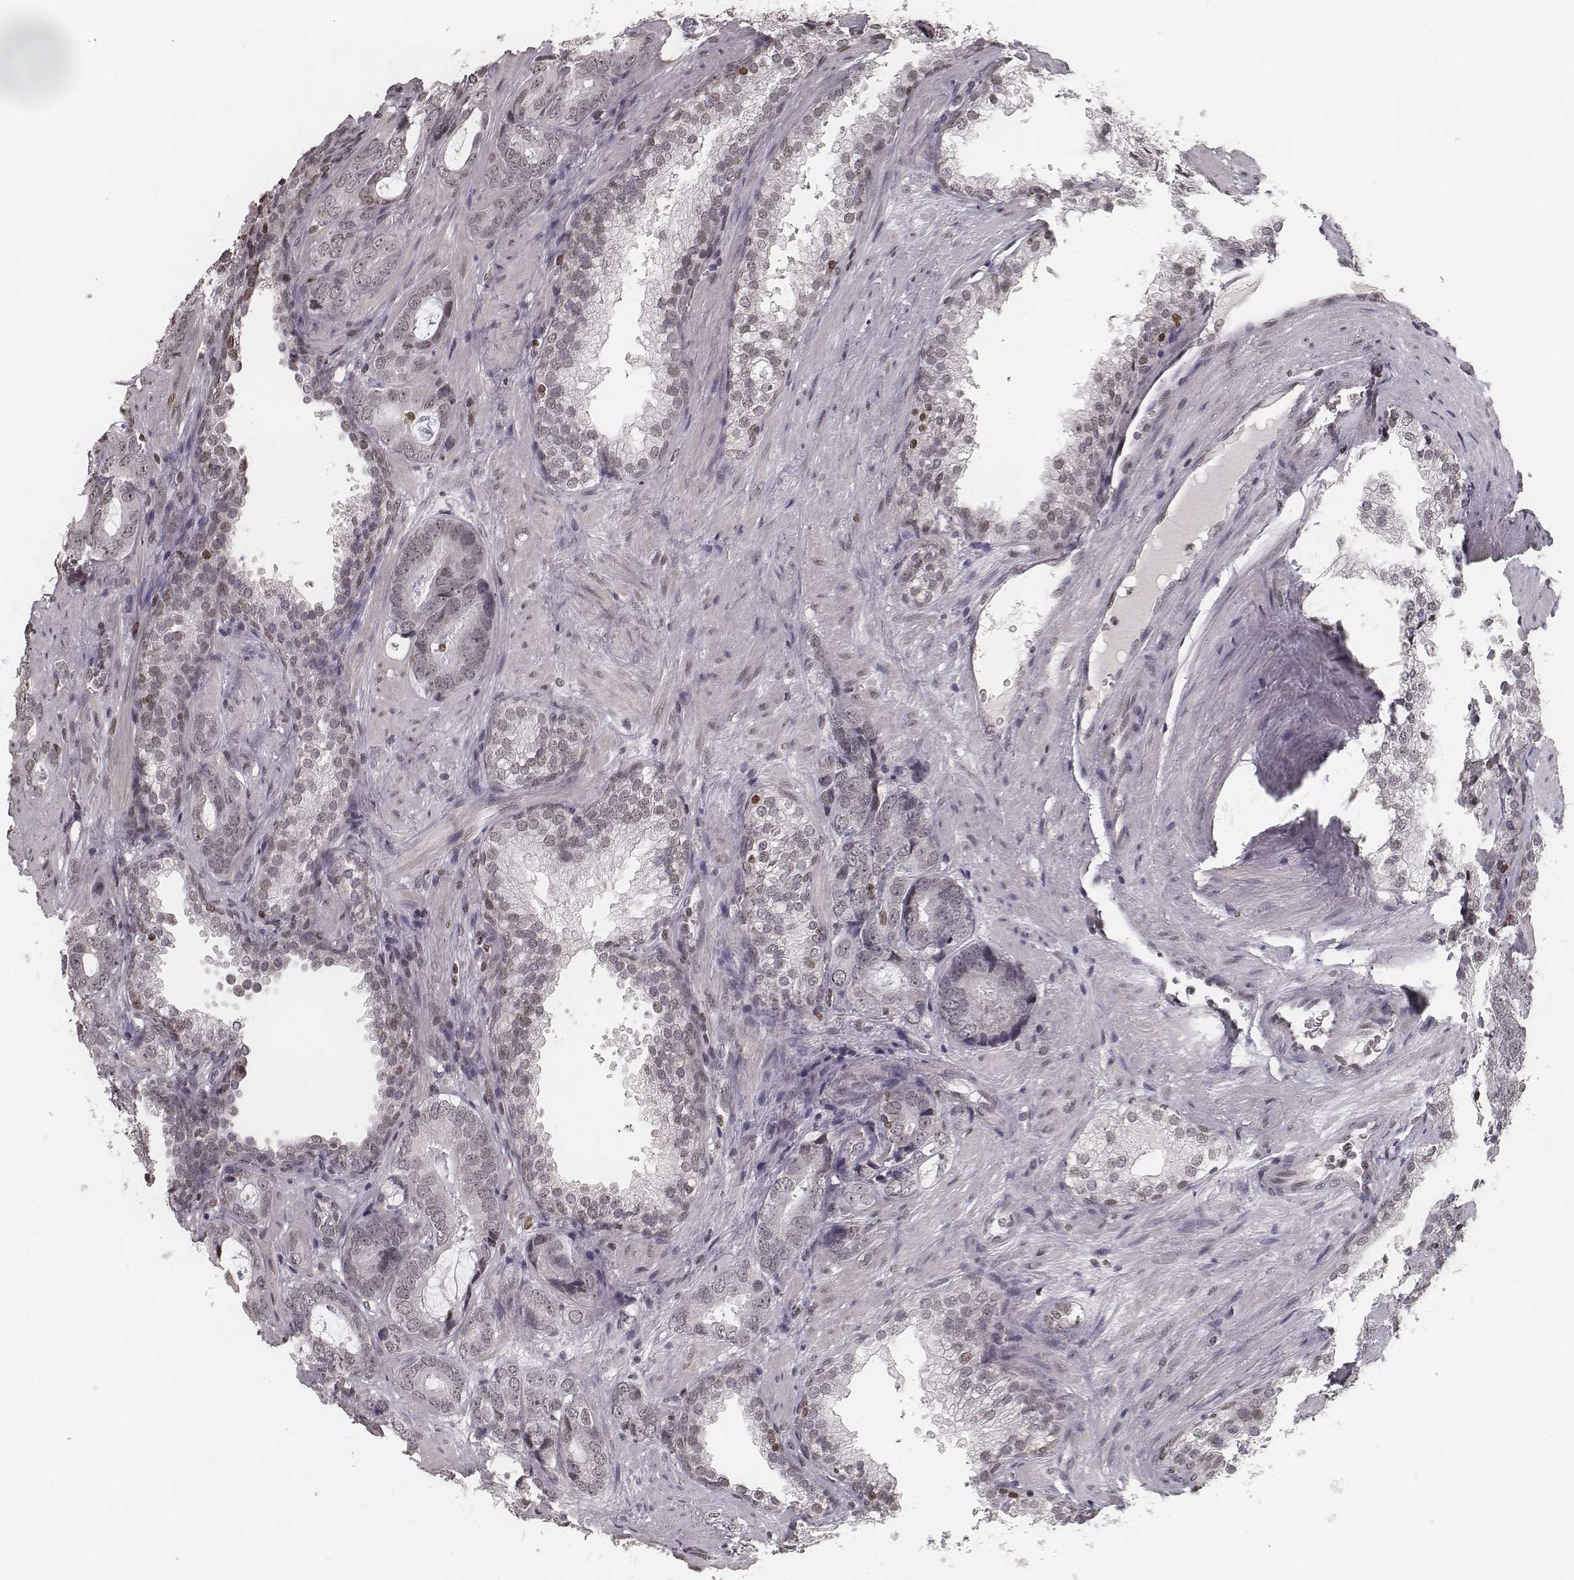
{"staining": {"intensity": "negative", "quantity": "none", "location": "none"}, "tissue": "prostate cancer", "cell_type": "Tumor cells", "image_type": "cancer", "snomed": [{"axis": "morphology", "description": "Adenocarcinoma, Low grade"}, {"axis": "topography", "description": "Prostate"}], "caption": "Histopathology image shows no protein staining in tumor cells of prostate cancer tissue.", "gene": "HMGA2", "patient": {"sex": "male", "age": 60}}